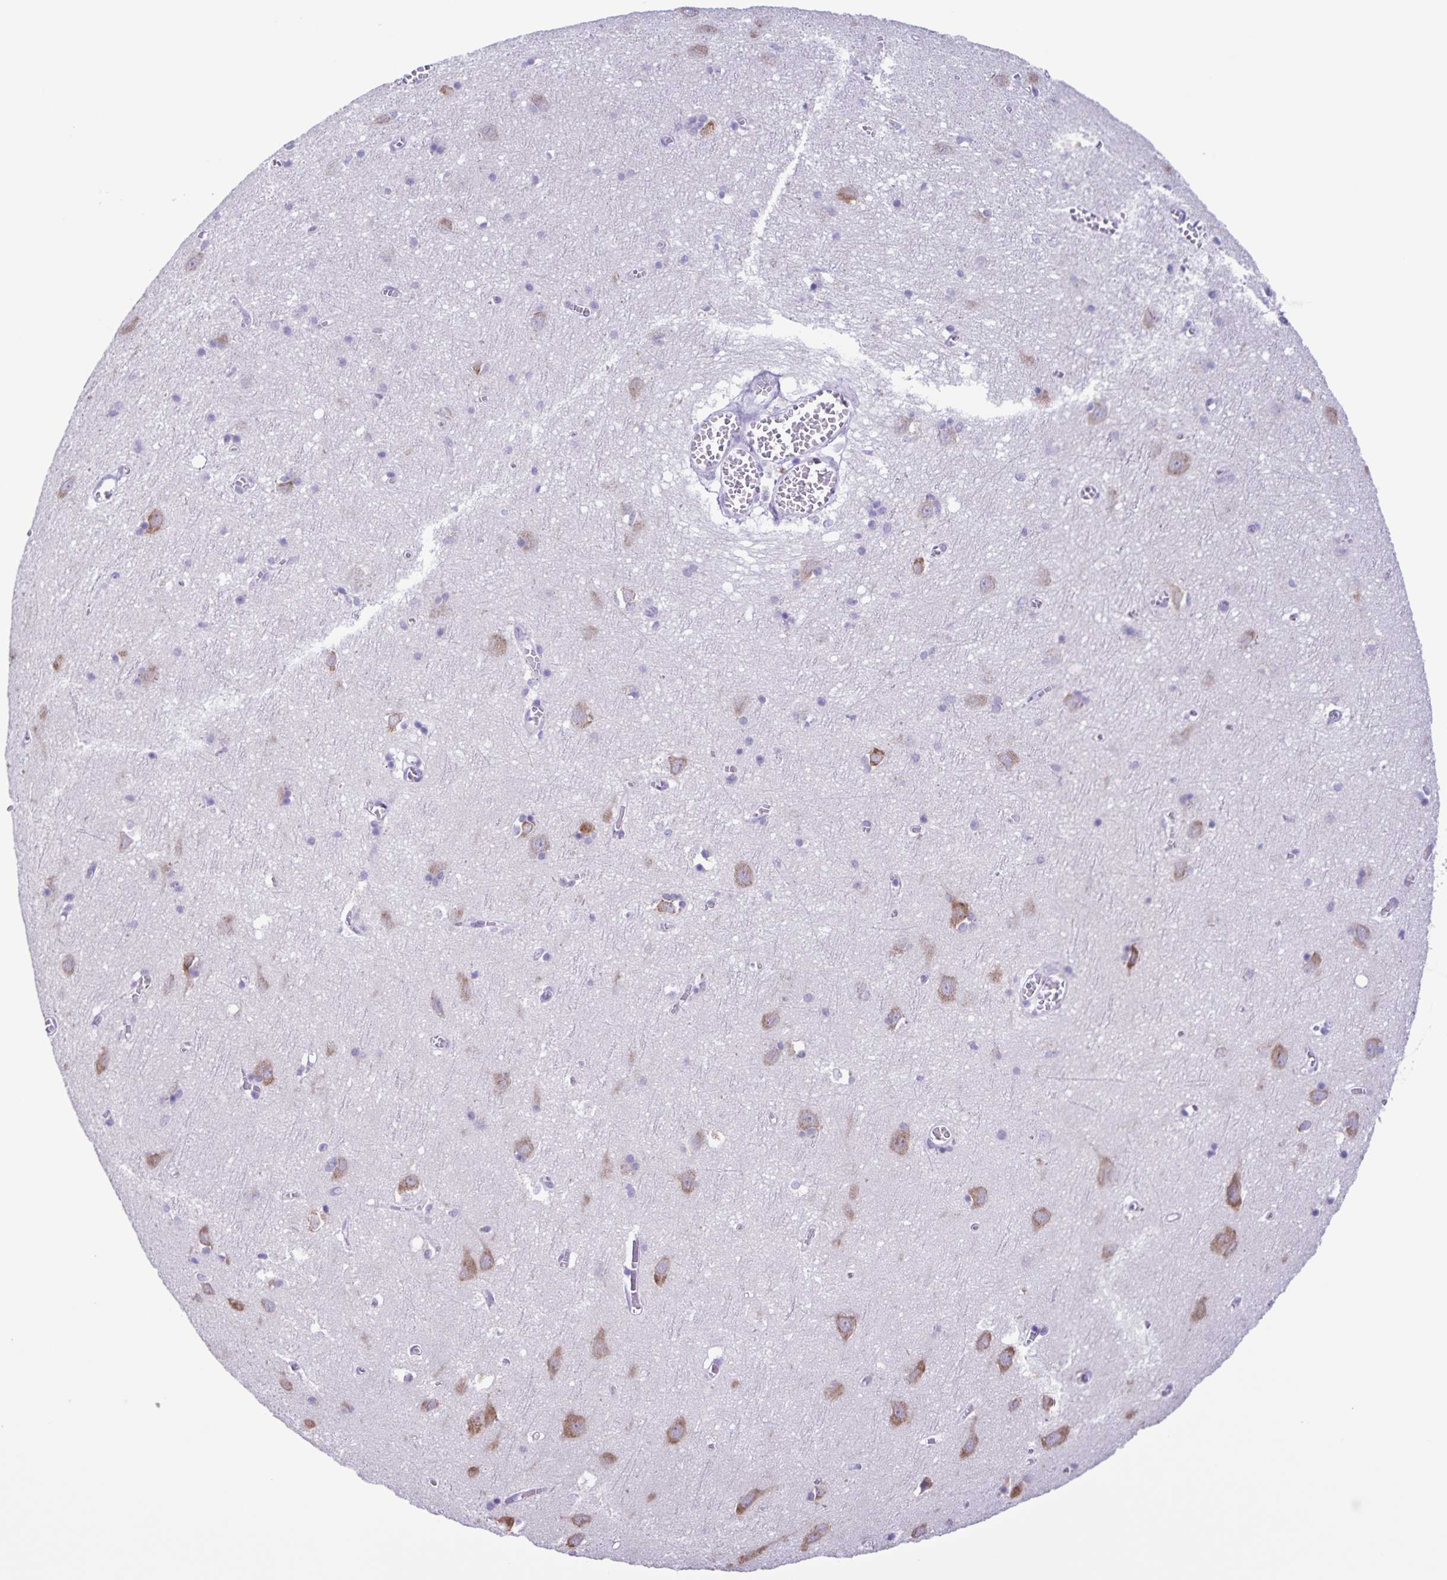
{"staining": {"intensity": "negative", "quantity": "none", "location": "none"}, "tissue": "cerebral cortex", "cell_type": "Endothelial cells", "image_type": "normal", "snomed": [{"axis": "morphology", "description": "Normal tissue, NOS"}, {"axis": "topography", "description": "Cerebral cortex"}], "caption": "Endothelial cells are negative for brown protein staining in benign cerebral cortex. (Immunohistochemistry (ihc), brightfield microscopy, high magnification).", "gene": "CAPSL", "patient": {"sex": "male", "age": 70}}